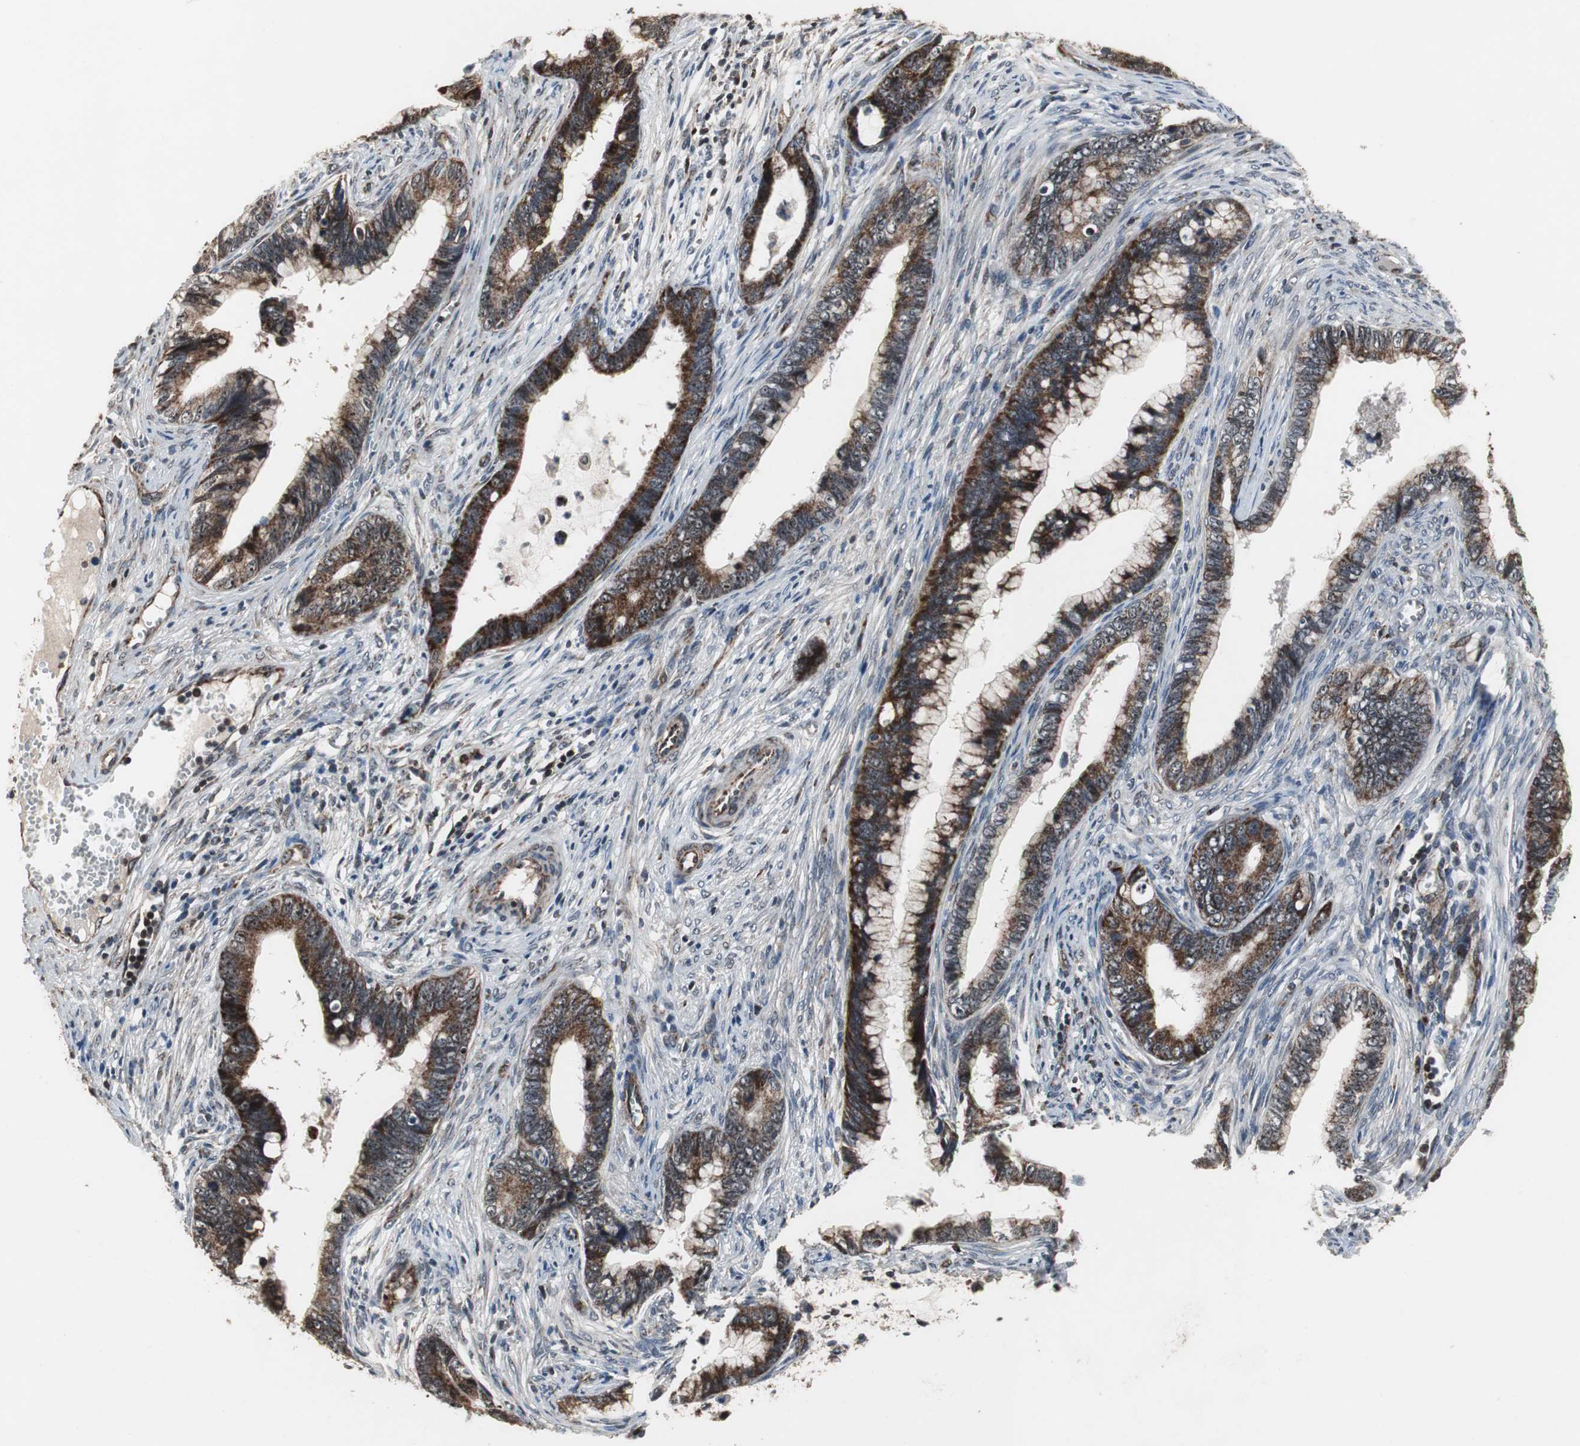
{"staining": {"intensity": "strong", "quantity": ">75%", "location": "cytoplasmic/membranous"}, "tissue": "cervical cancer", "cell_type": "Tumor cells", "image_type": "cancer", "snomed": [{"axis": "morphology", "description": "Adenocarcinoma, NOS"}, {"axis": "topography", "description": "Cervix"}], "caption": "Cervical cancer (adenocarcinoma) stained with a brown dye displays strong cytoplasmic/membranous positive staining in about >75% of tumor cells.", "gene": "MRPL40", "patient": {"sex": "female", "age": 44}}